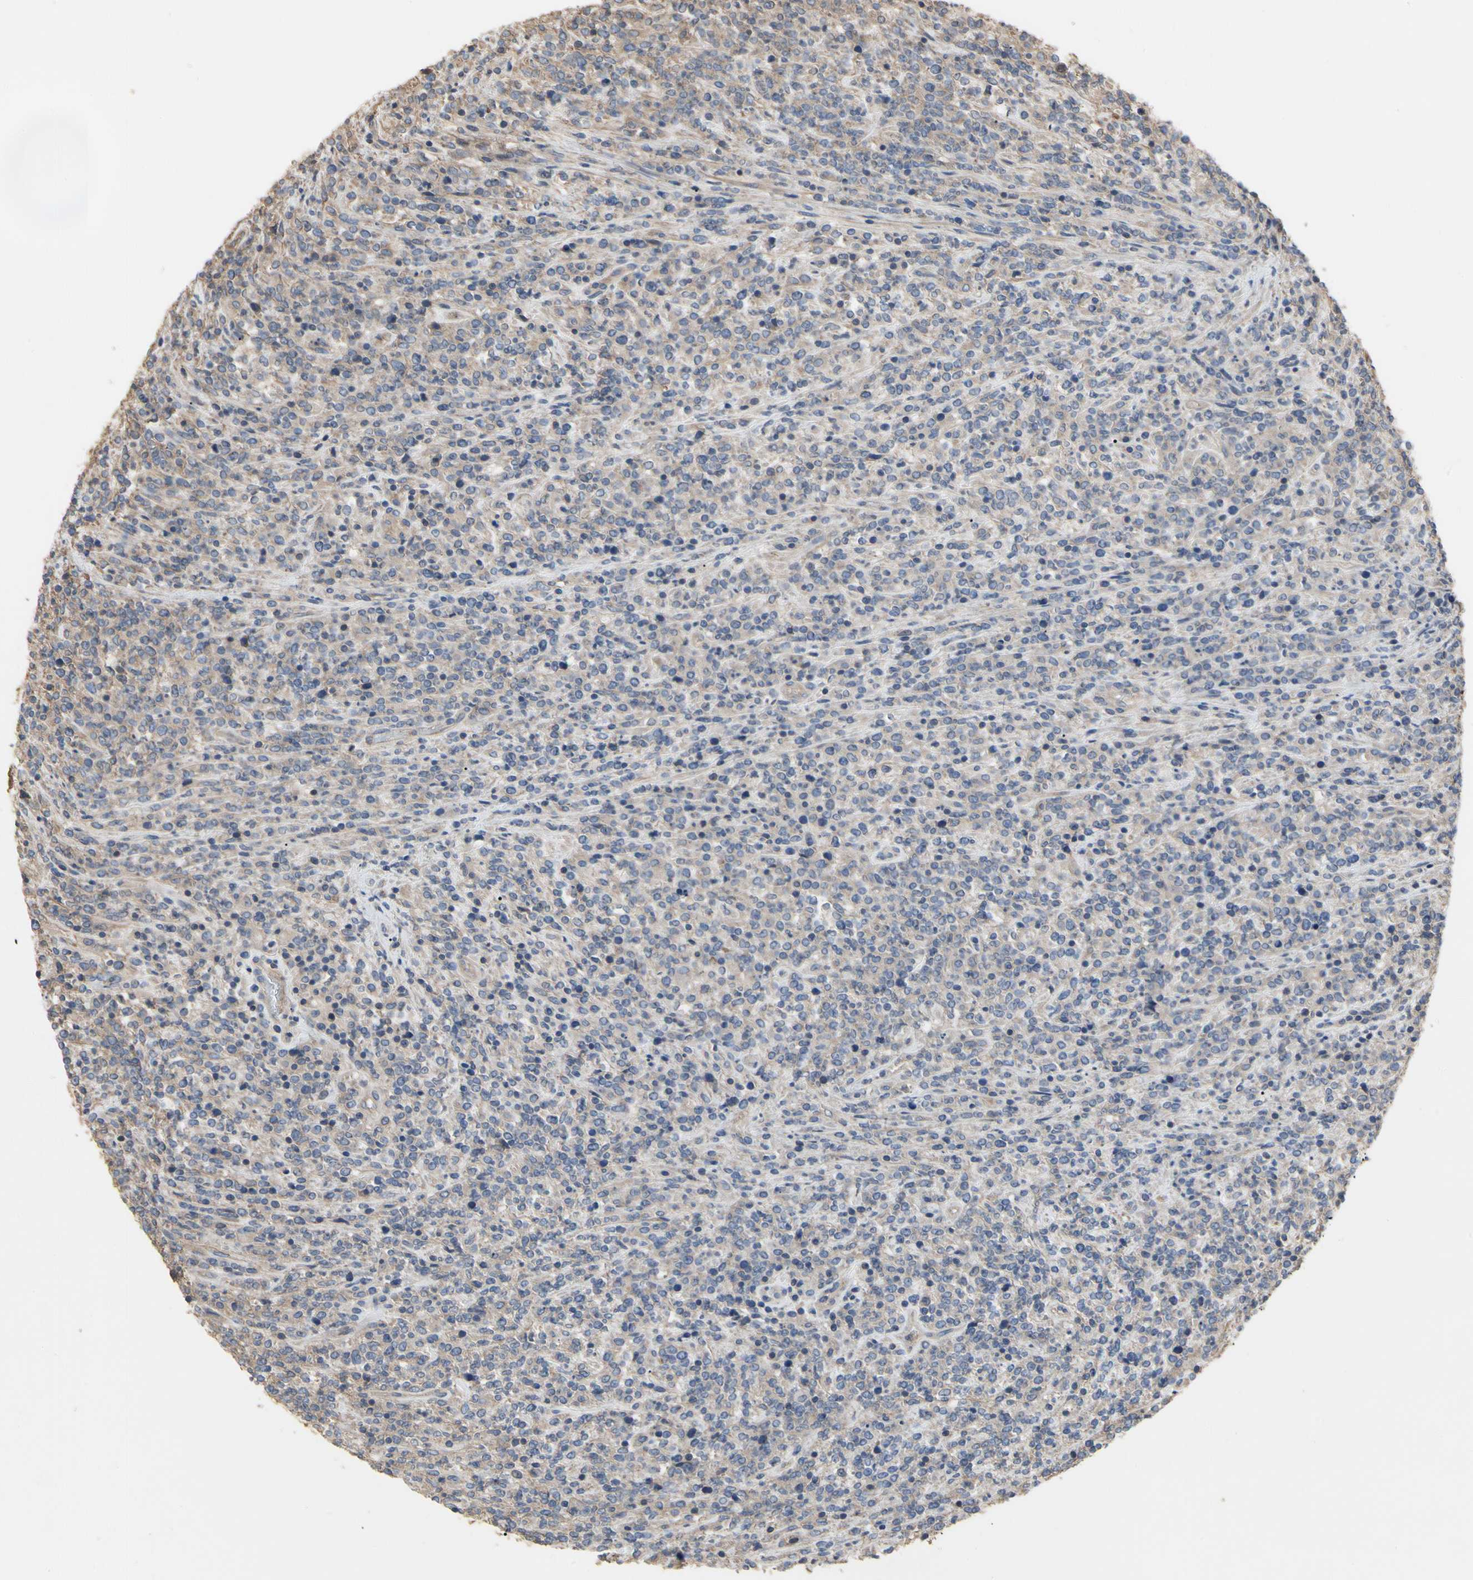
{"staining": {"intensity": "weak", "quantity": "25%-75%", "location": "cytoplasmic/membranous"}, "tissue": "lymphoma", "cell_type": "Tumor cells", "image_type": "cancer", "snomed": [{"axis": "morphology", "description": "Malignant lymphoma, non-Hodgkin's type, High grade"}, {"axis": "topography", "description": "Soft tissue"}], "caption": "Protein analysis of lymphoma tissue shows weak cytoplasmic/membranous staining in about 25%-75% of tumor cells.", "gene": "PDZK1", "patient": {"sex": "male", "age": 18}}